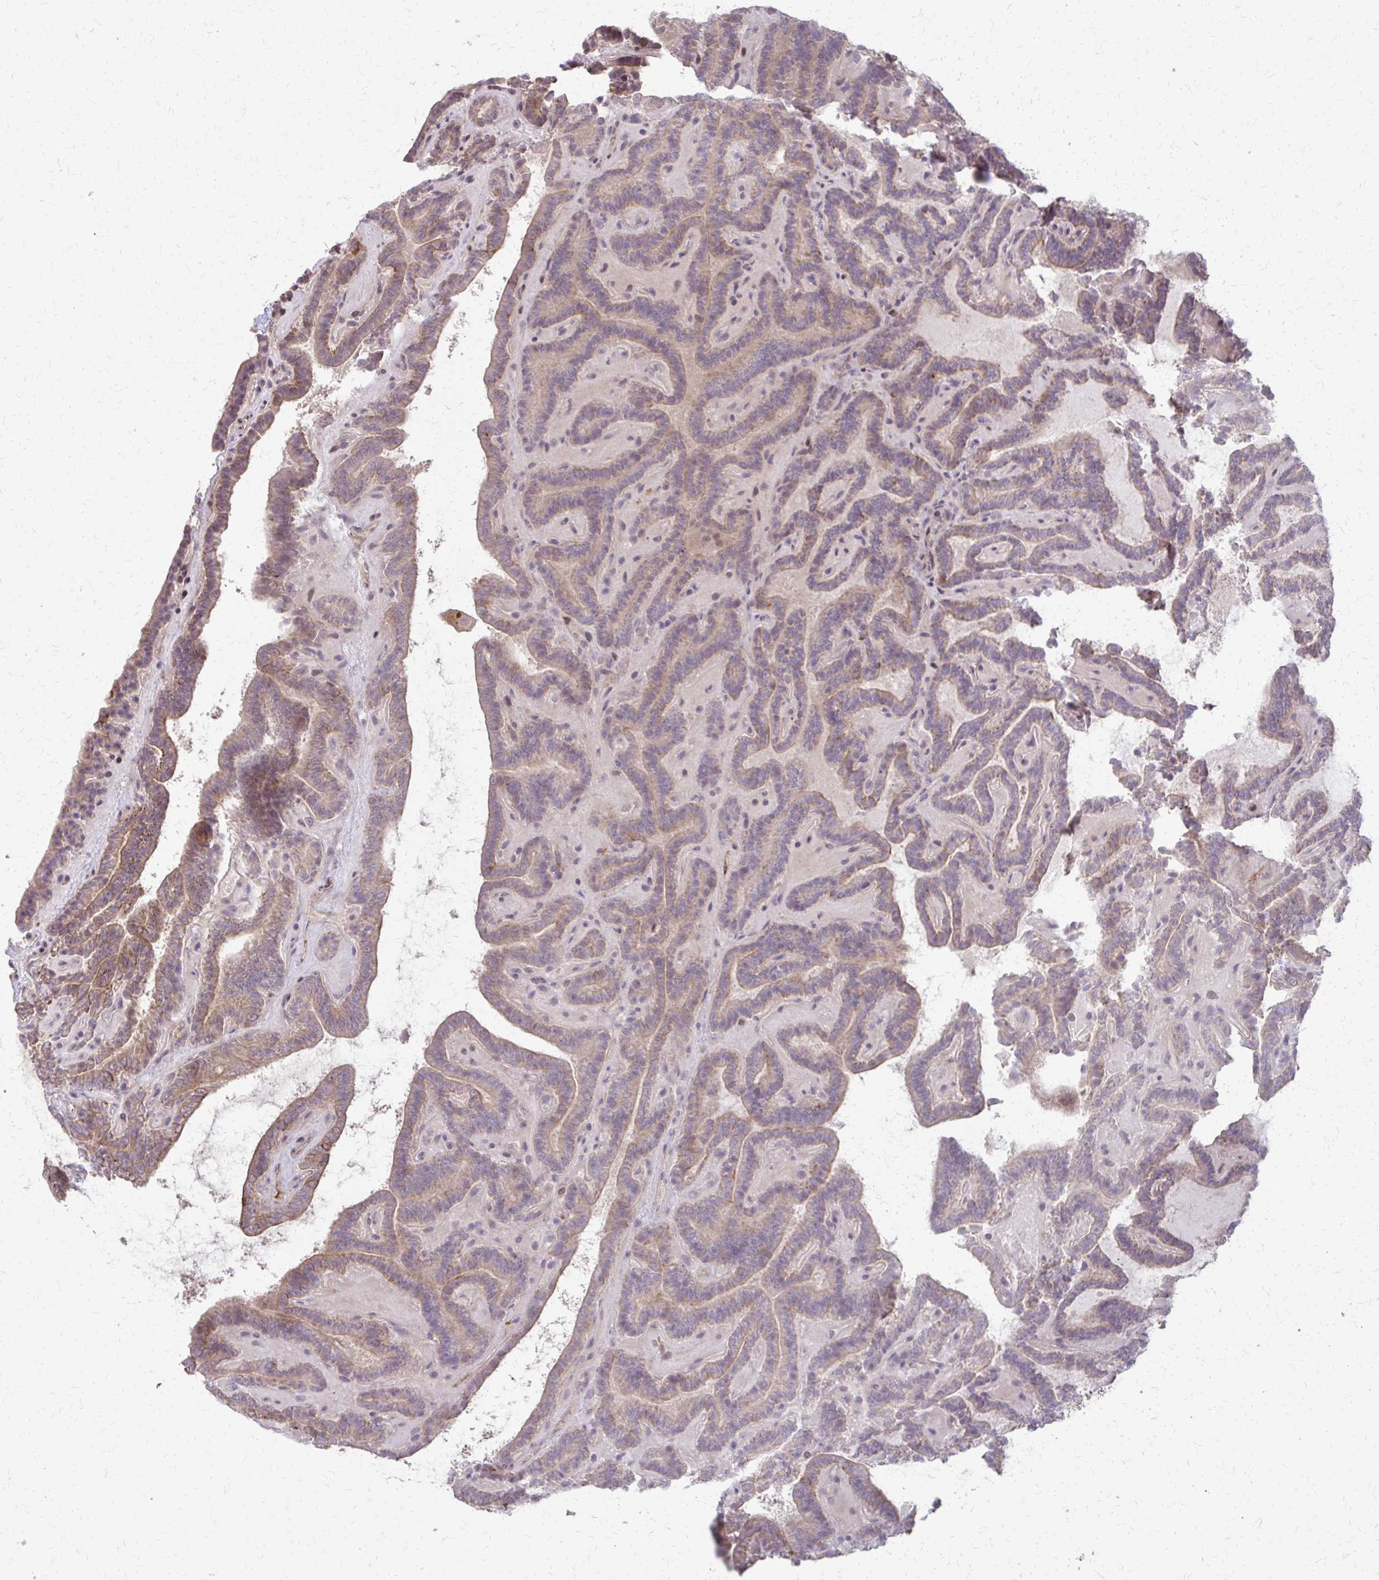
{"staining": {"intensity": "weak", "quantity": "25%-75%", "location": "cytoplasmic/membranous"}, "tissue": "thyroid cancer", "cell_type": "Tumor cells", "image_type": "cancer", "snomed": [{"axis": "morphology", "description": "Papillary adenocarcinoma, NOS"}, {"axis": "topography", "description": "Thyroid gland"}], "caption": "The immunohistochemical stain shows weak cytoplasmic/membranous positivity in tumor cells of thyroid papillary adenocarcinoma tissue. Nuclei are stained in blue.", "gene": "SS18", "patient": {"sex": "female", "age": 21}}